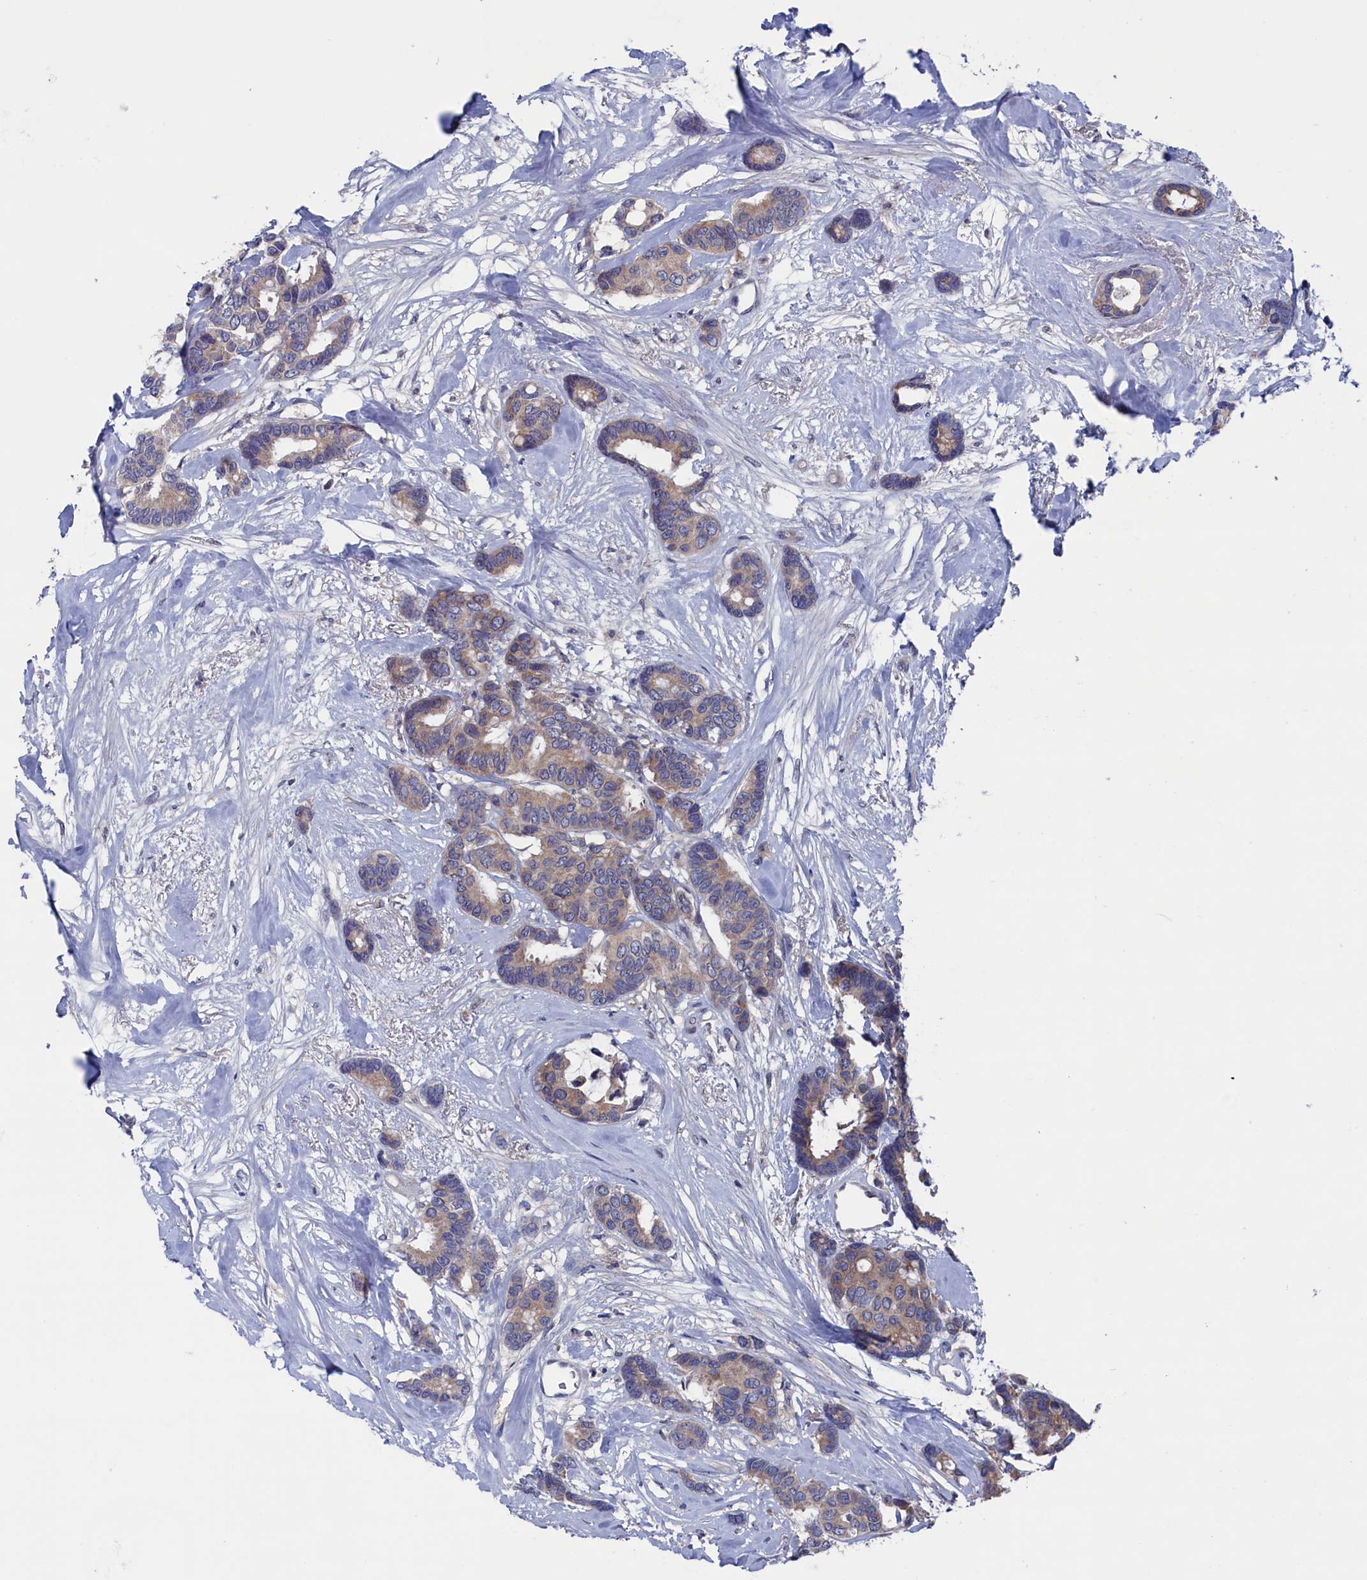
{"staining": {"intensity": "moderate", "quantity": ">75%", "location": "cytoplasmic/membranous"}, "tissue": "breast cancer", "cell_type": "Tumor cells", "image_type": "cancer", "snomed": [{"axis": "morphology", "description": "Duct carcinoma"}, {"axis": "topography", "description": "Breast"}], "caption": "Immunohistochemical staining of human breast intraductal carcinoma demonstrates medium levels of moderate cytoplasmic/membranous protein expression in about >75% of tumor cells.", "gene": "SPATA13", "patient": {"sex": "female", "age": 87}}